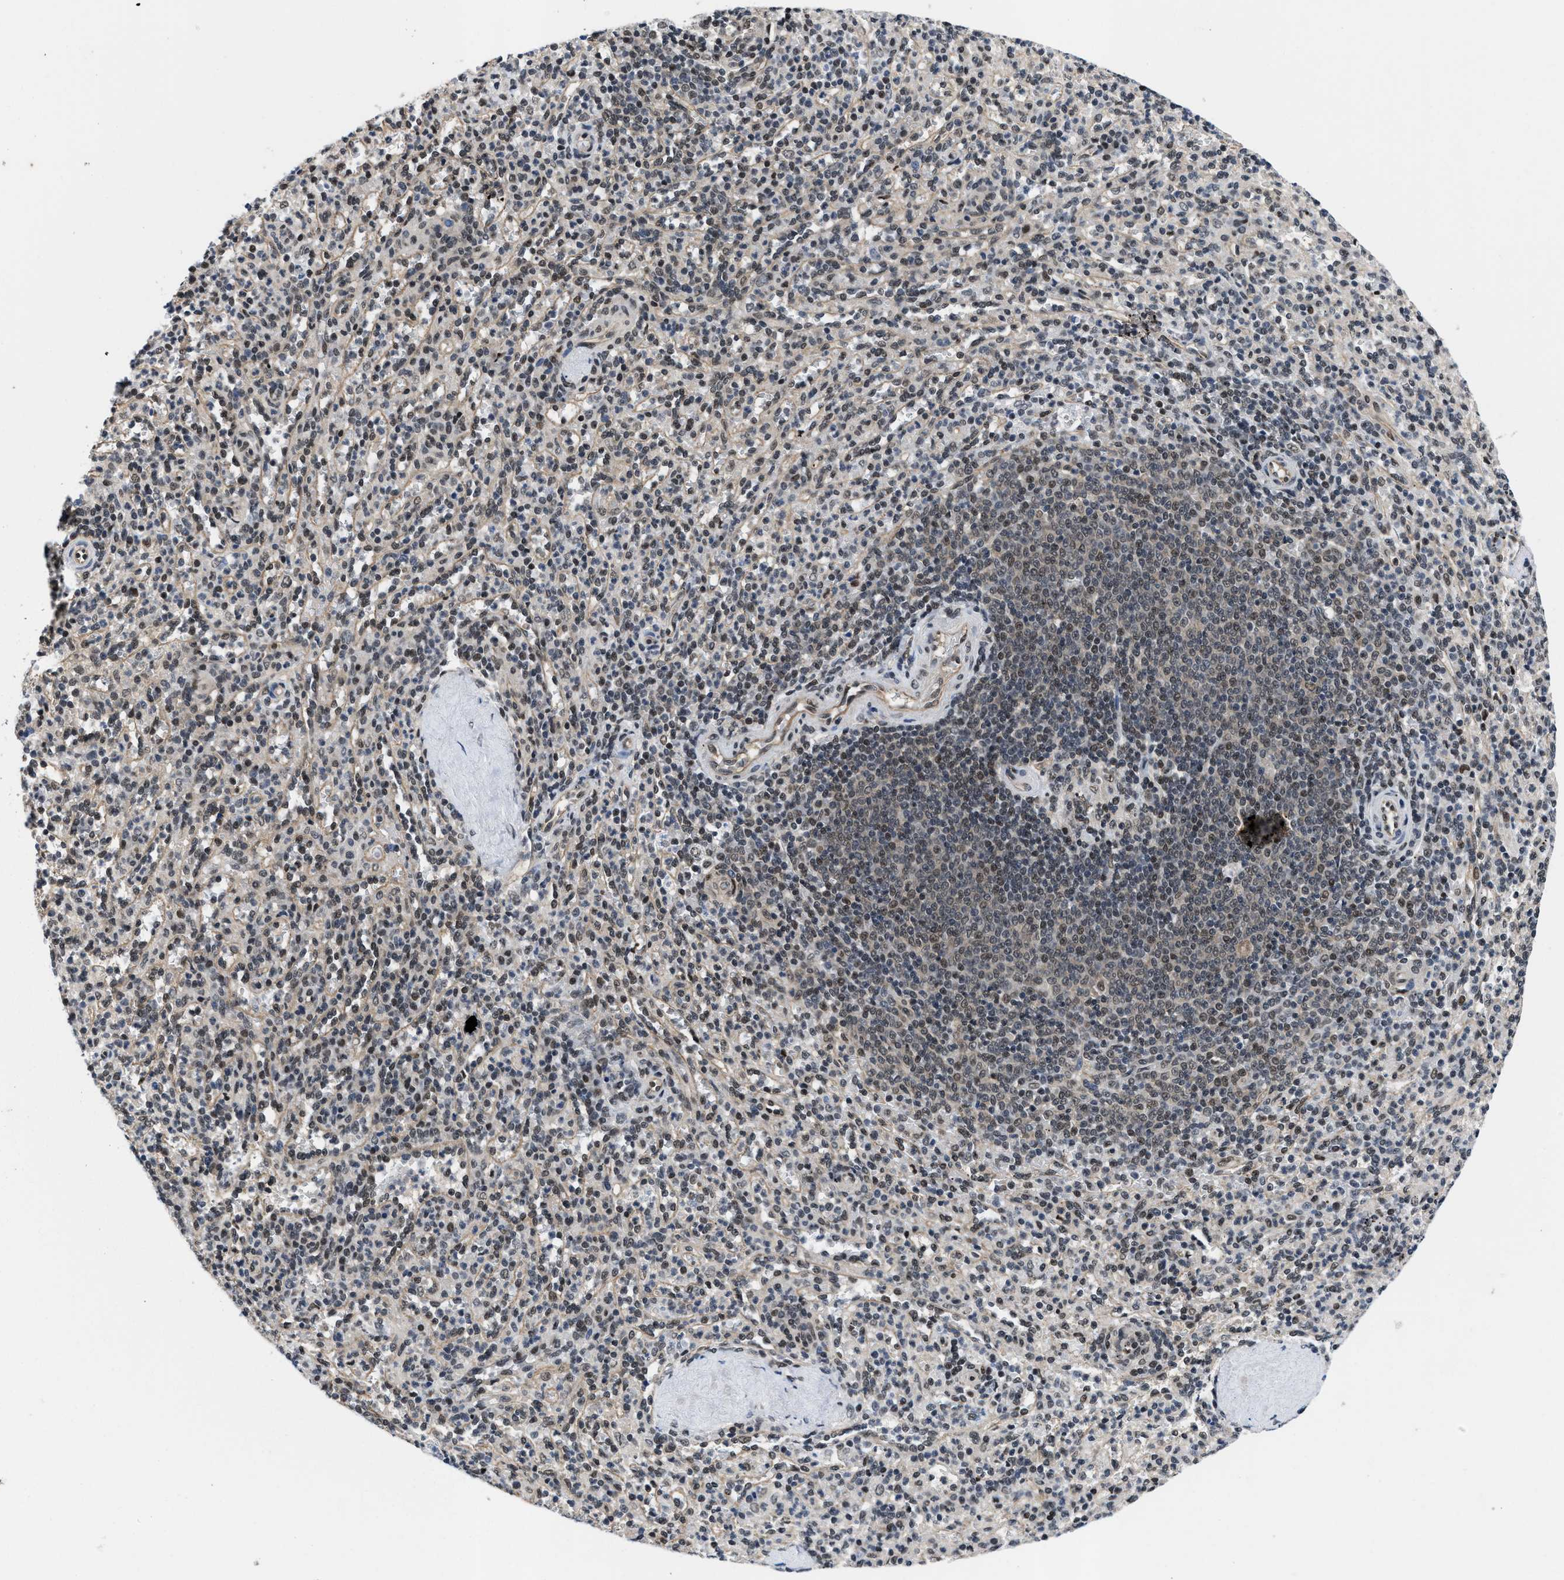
{"staining": {"intensity": "moderate", "quantity": "25%-75%", "location": "nuclear"}, "tissue": "spleen", "cell_type": "Cells in red pulp", "image_type": "normal", "snomed": [{"axis": "morphology", "description": "Normal tissue, NOS"}, {"axis": "topography", "description": "Spleen"}], "caption": "Immunohistochemistry (IHC) photomicrograph of benign human spleen stained for a protein (brown), which demonstrates medium levels of moderate nuclear positivity in approximately 25%-75% of cells in red pulp.", "gene": "SAFB", "patient": {"sex": "male", "age": 36}}